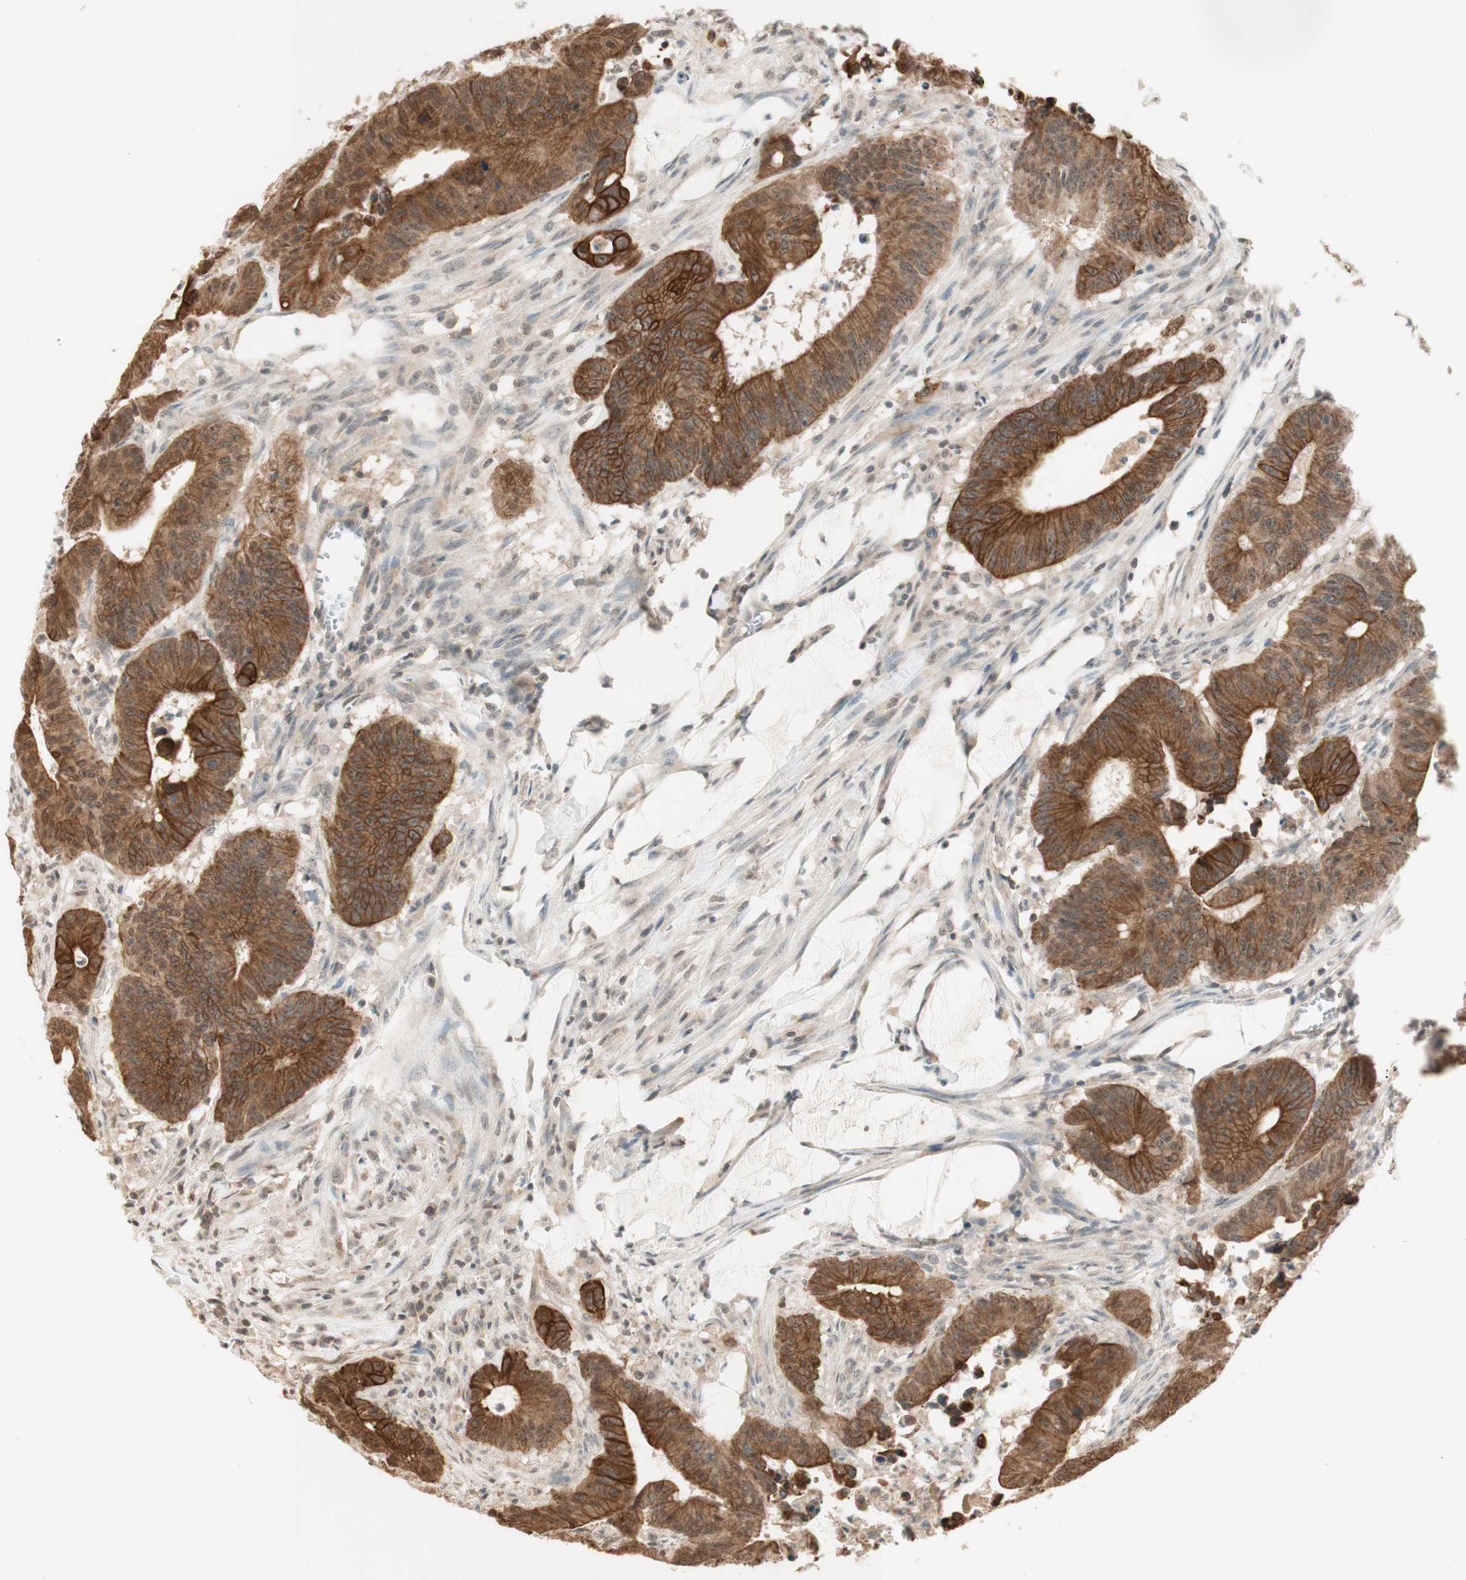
{"staining": {"intensity": "moderate", "quantity": ">75%", "location": "cytoplasmic/membranous"}, "tissue": "colorectal cancer", "cell_type": "Tumor cells", "image_type": "cancer", "snomed": [{"axis": "morphology", "description": "Adenocarcinoma, NOS"}, {"axis": "topography", "description": "Colon"}], "caption": "Moderate cytoplasmic/membranous staining for a protein is present in approximately >75% of tumor cells of colorectal adenocarcinoma using immunohistochemistry (IHC).", "gene": "SPINT2", "patient": {"sex": "male", "age": 45}}